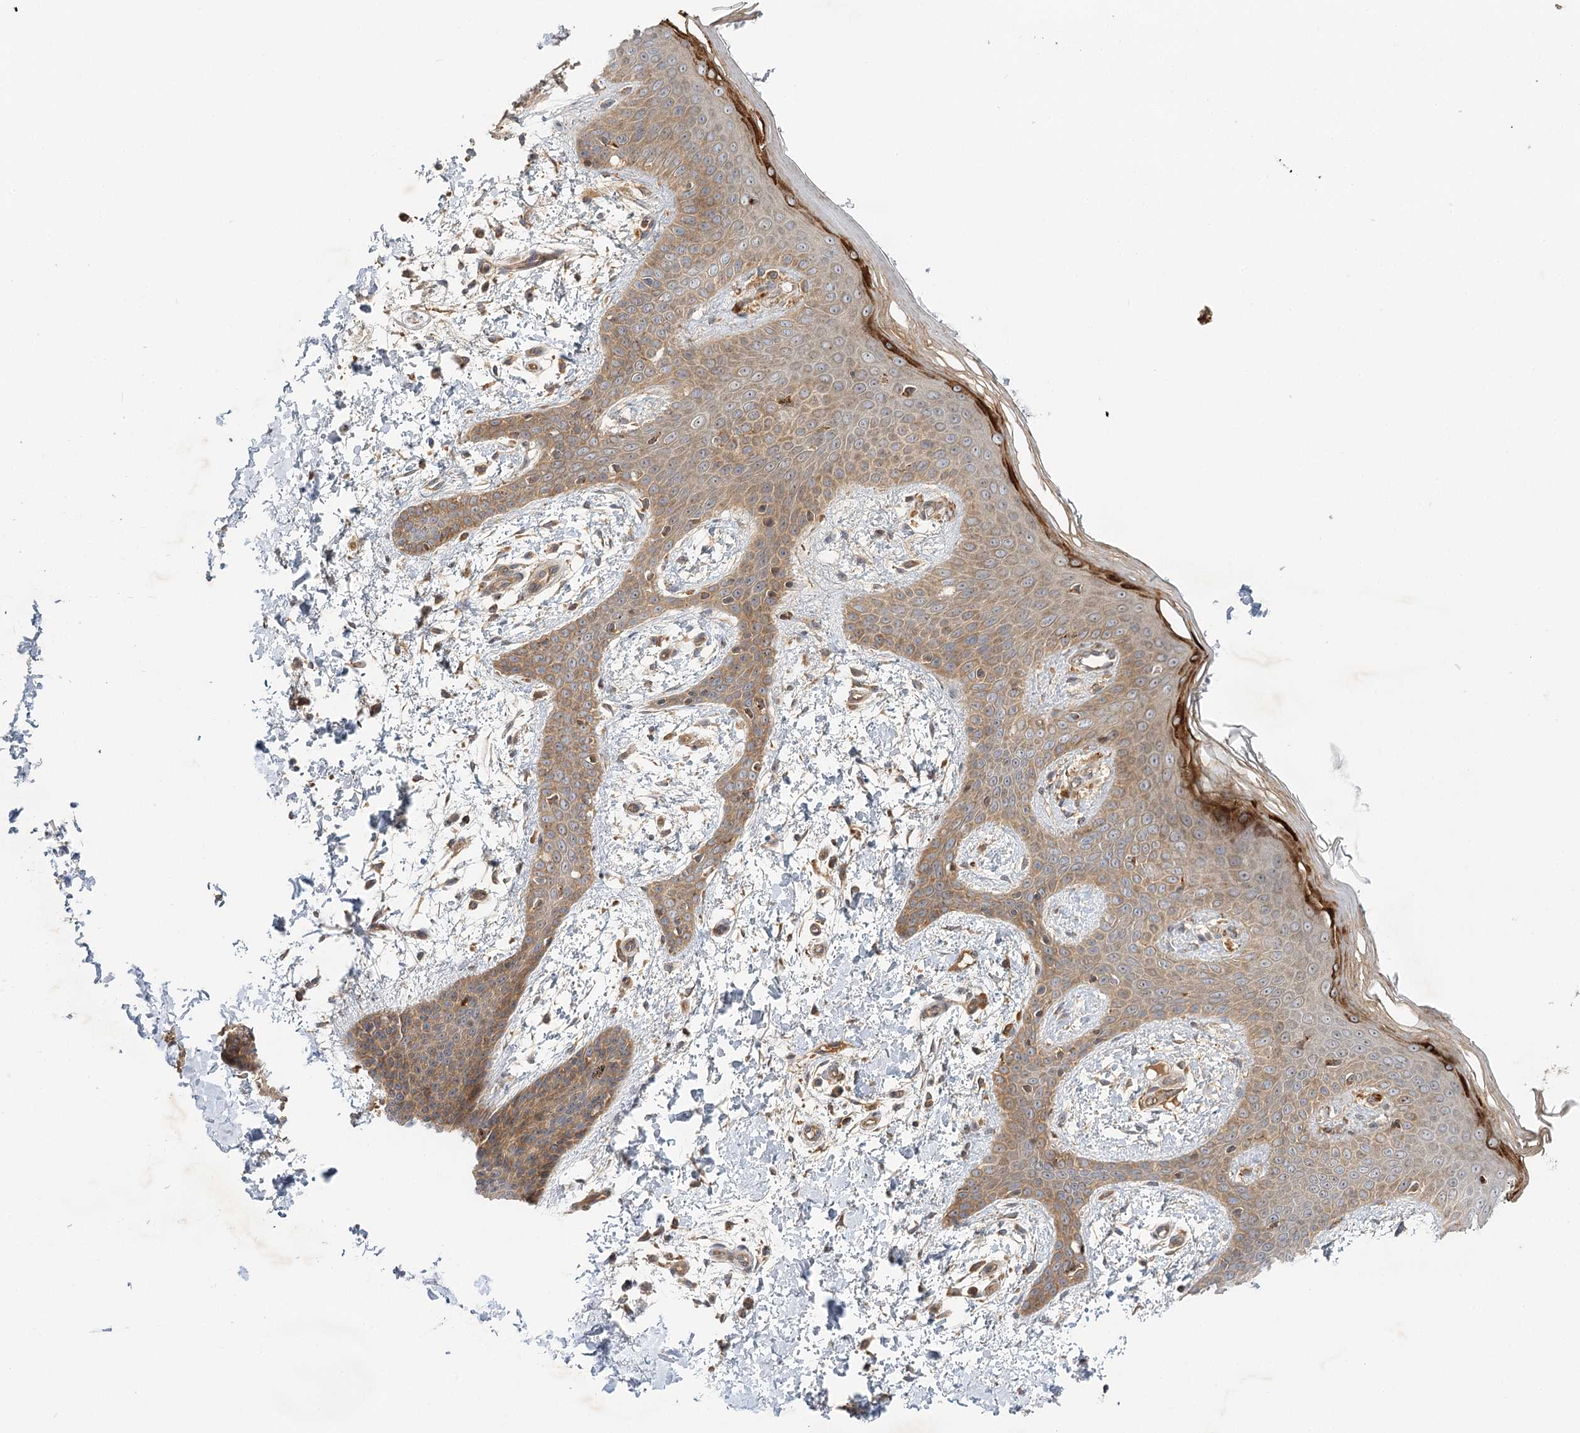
{"staining": {"intensity": "moderate", "quantity": ">75%", "location": "cytoplasmic/membranous"}, "tissue": "skin", "cell_type": "Fibroblasts", "image_type": "normal", "snomed": [{"axis": "morphology", "description": "Normal tissue, NOS"}, {"axis": "topography", "description": "Skin"}], "caption": "Immunohistochemical staining of benign skin displays moderate cytoplasmic/membranous protein expression in about >75% of fibroblasts. The staining is performed using DAB brown chromogen to label protein expression. The nuclei are counter-stained blue using hematoxylin.", "gene": "ENSG00000273217", "patient": {"sex": "male", "age": 36}}